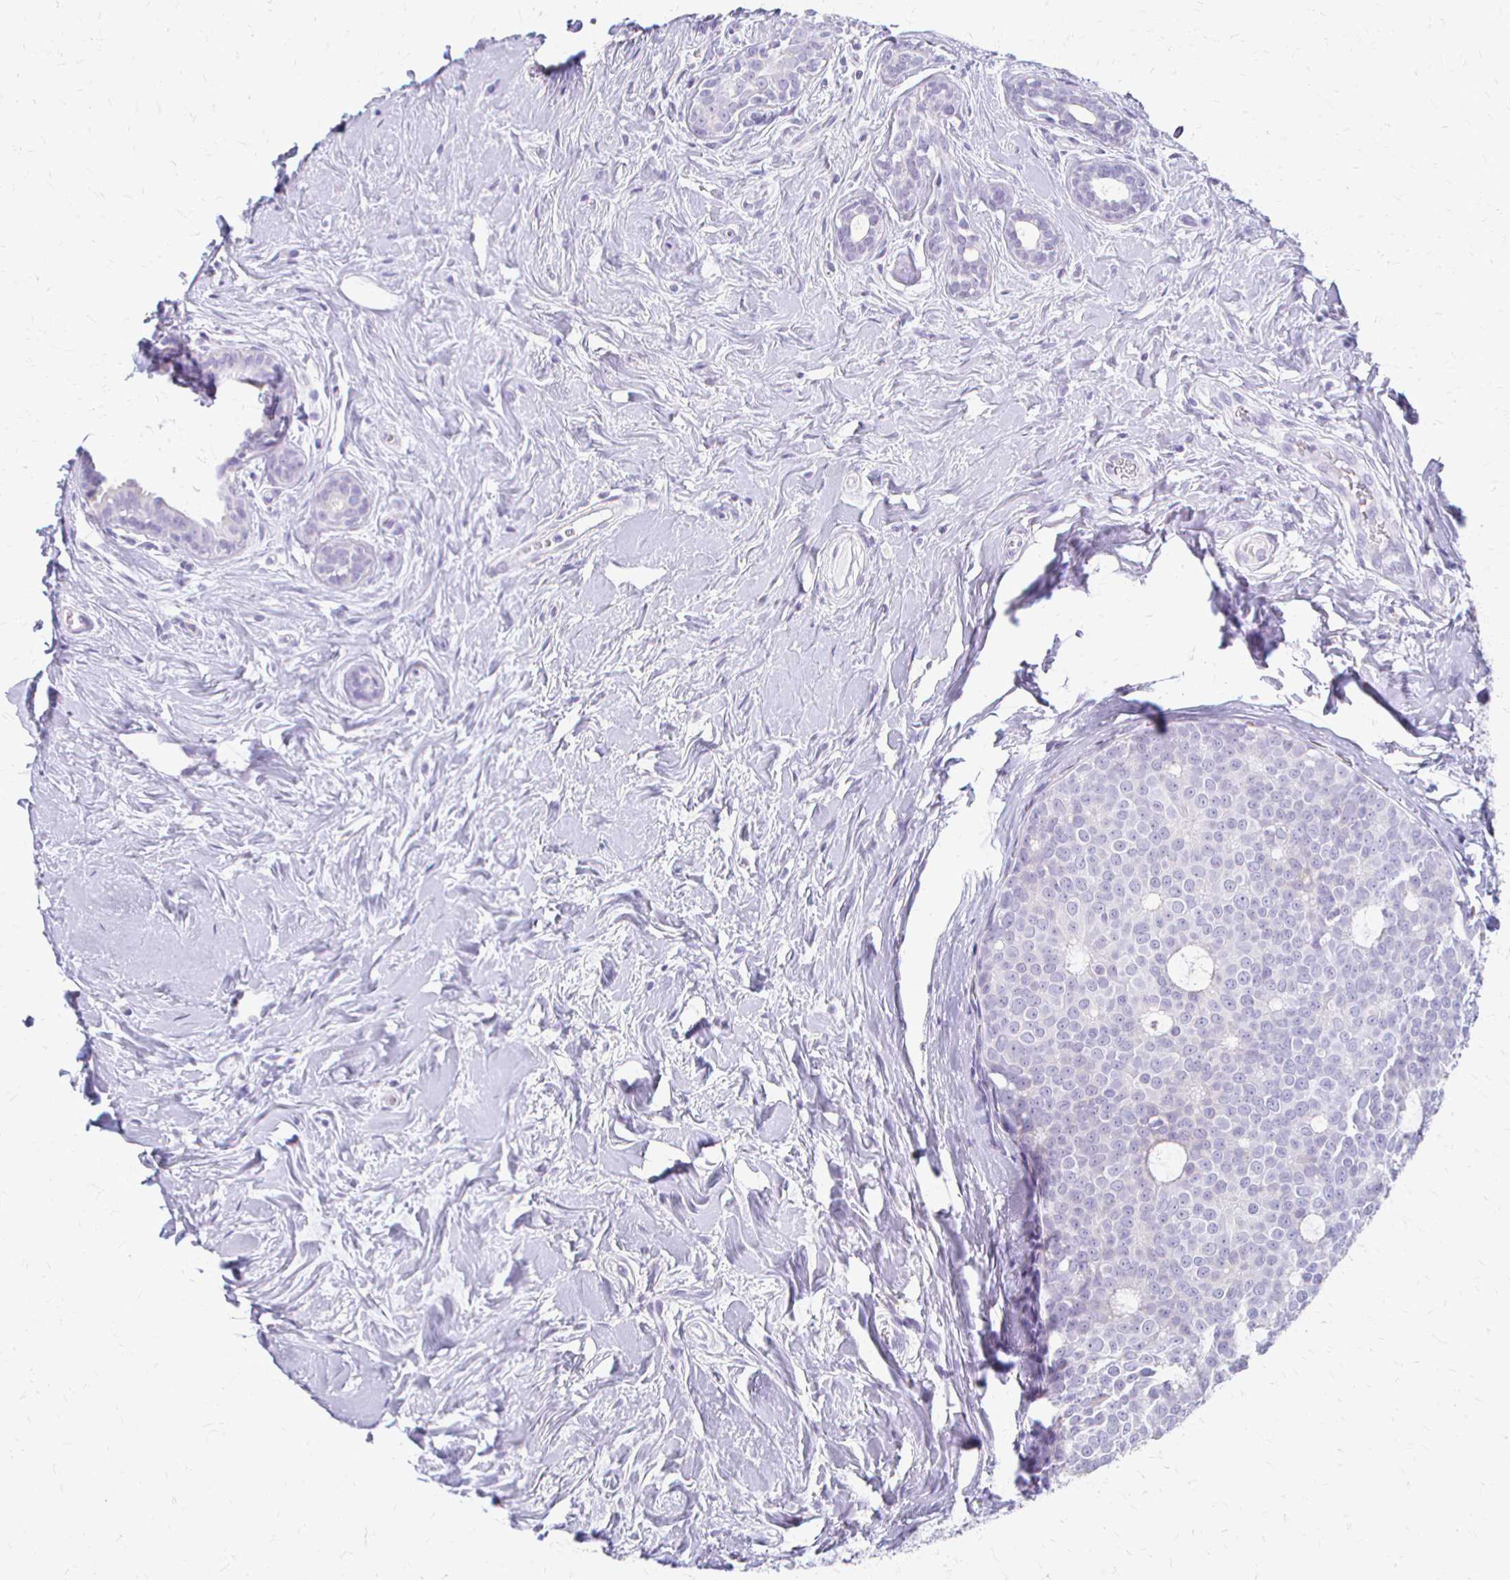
{"staining": {"intensity": "negative", "quantity": "none", "location": "none"}, "tissue": "breast cancer", "cell_type": "Tumor cells", "image_type": "cancer", "snomed": [{"axis": "morphology", "description": "Duct carcinoma"}, {"axis": "topography", "description": "Breast"}], "caption": "There is no significant positivity in tumor cells of breast infiltrating ductal carcinoma.", "gene": "ACP5", "patient": {"sex": "female", "age": 45}}